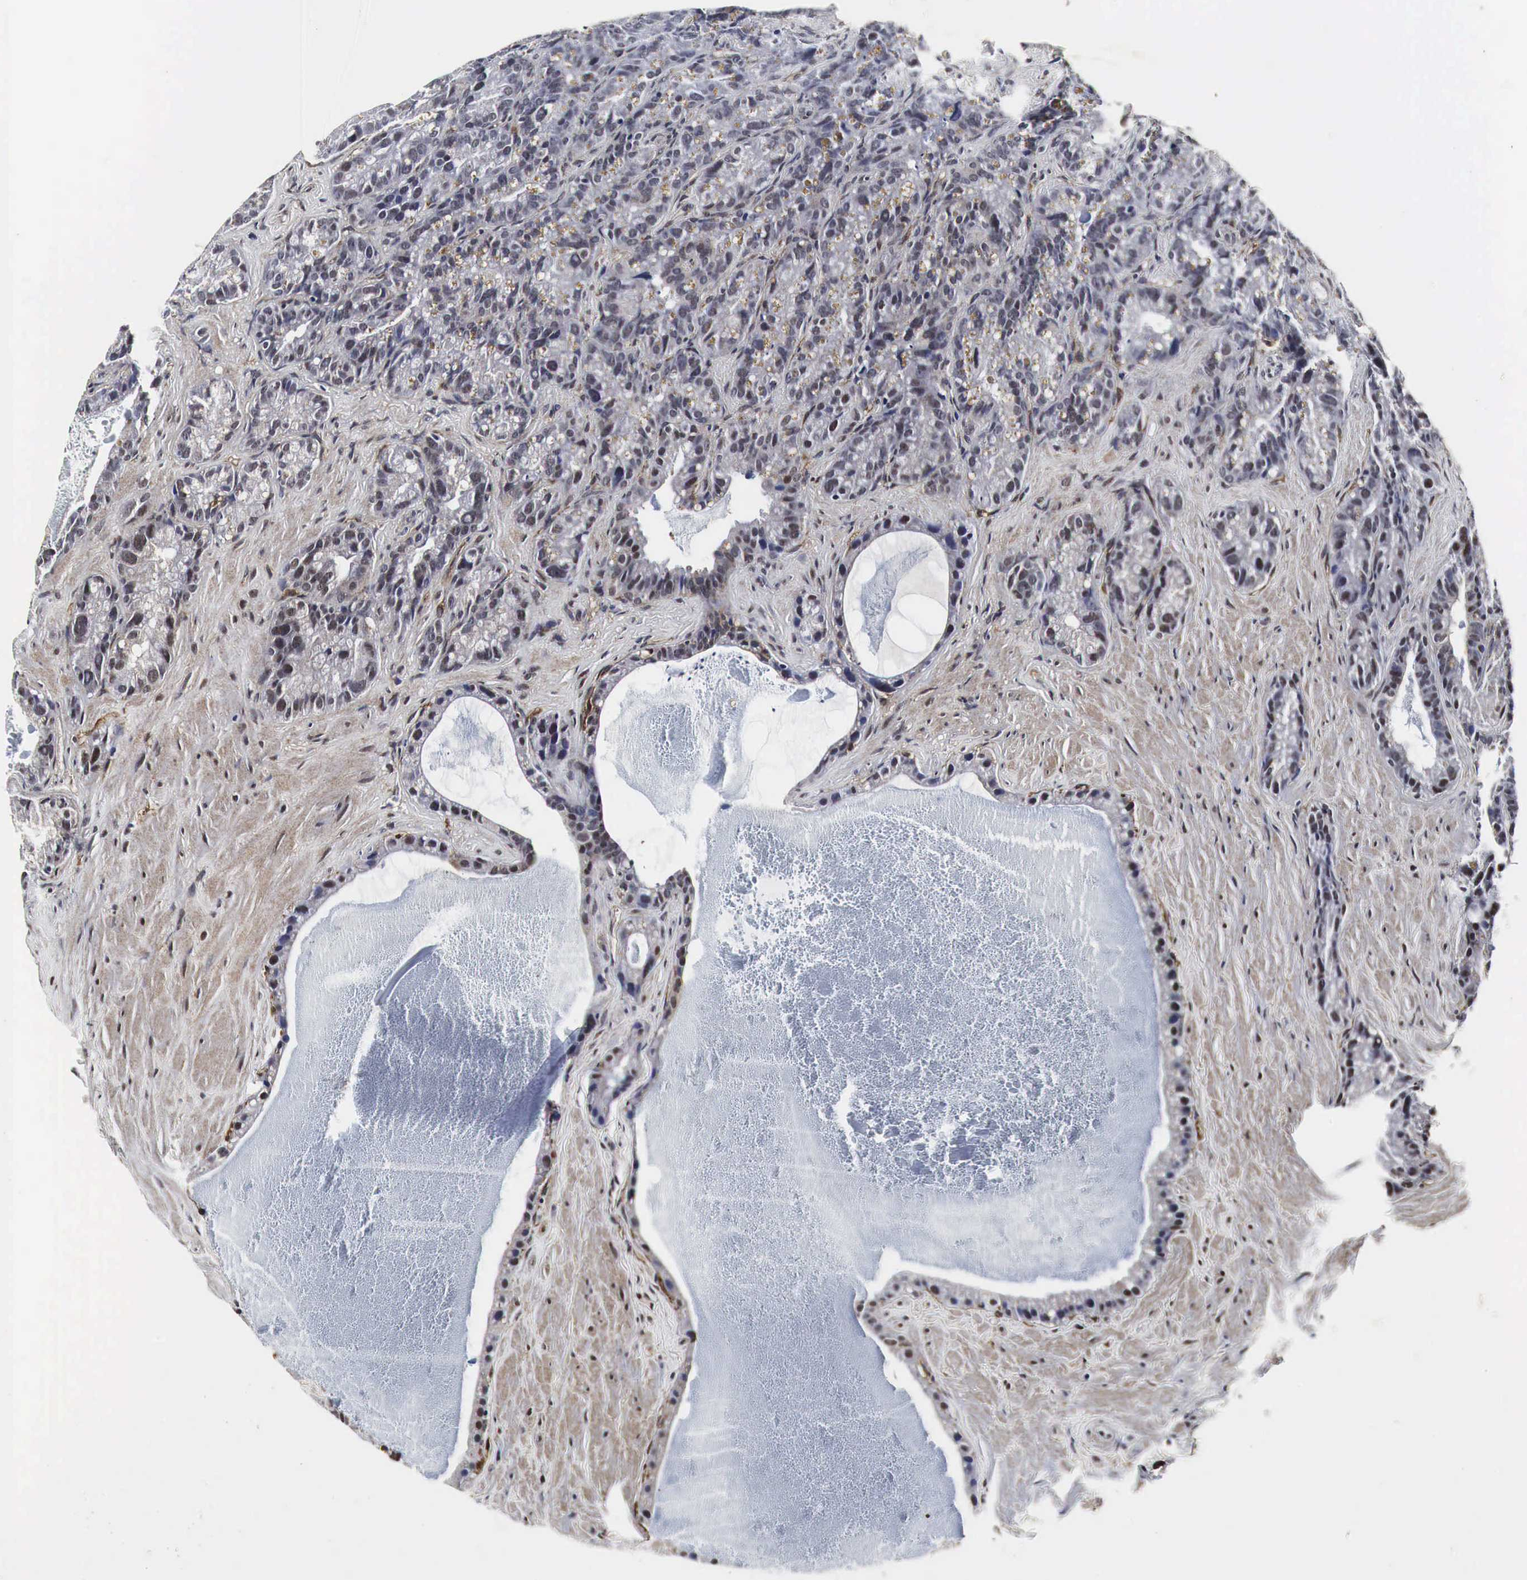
{"staining": {"intensity": "strong", "quantity": ">75%", "location": "nuclear"}, "tissue": "seminal vesicle", "cell_type": "Glandular cells", "image_type": "normal", "snomed": [{"axis": "morphology", "description": "Normal tissue, NOS"}, {"axis": "topography", "description": "Seminal veicle"}], "caption": "A histopathology image of seminal vesicle stained for a protein reveals strong nuclear brown staining in glandular cells. The protein of interest is stained brown, and the nuclei are stained in blue (DAB IHC with brightfield microscopy, high magnification).", "gene": "SPIN1", "patient": {"sex": "male", "age": 63}}